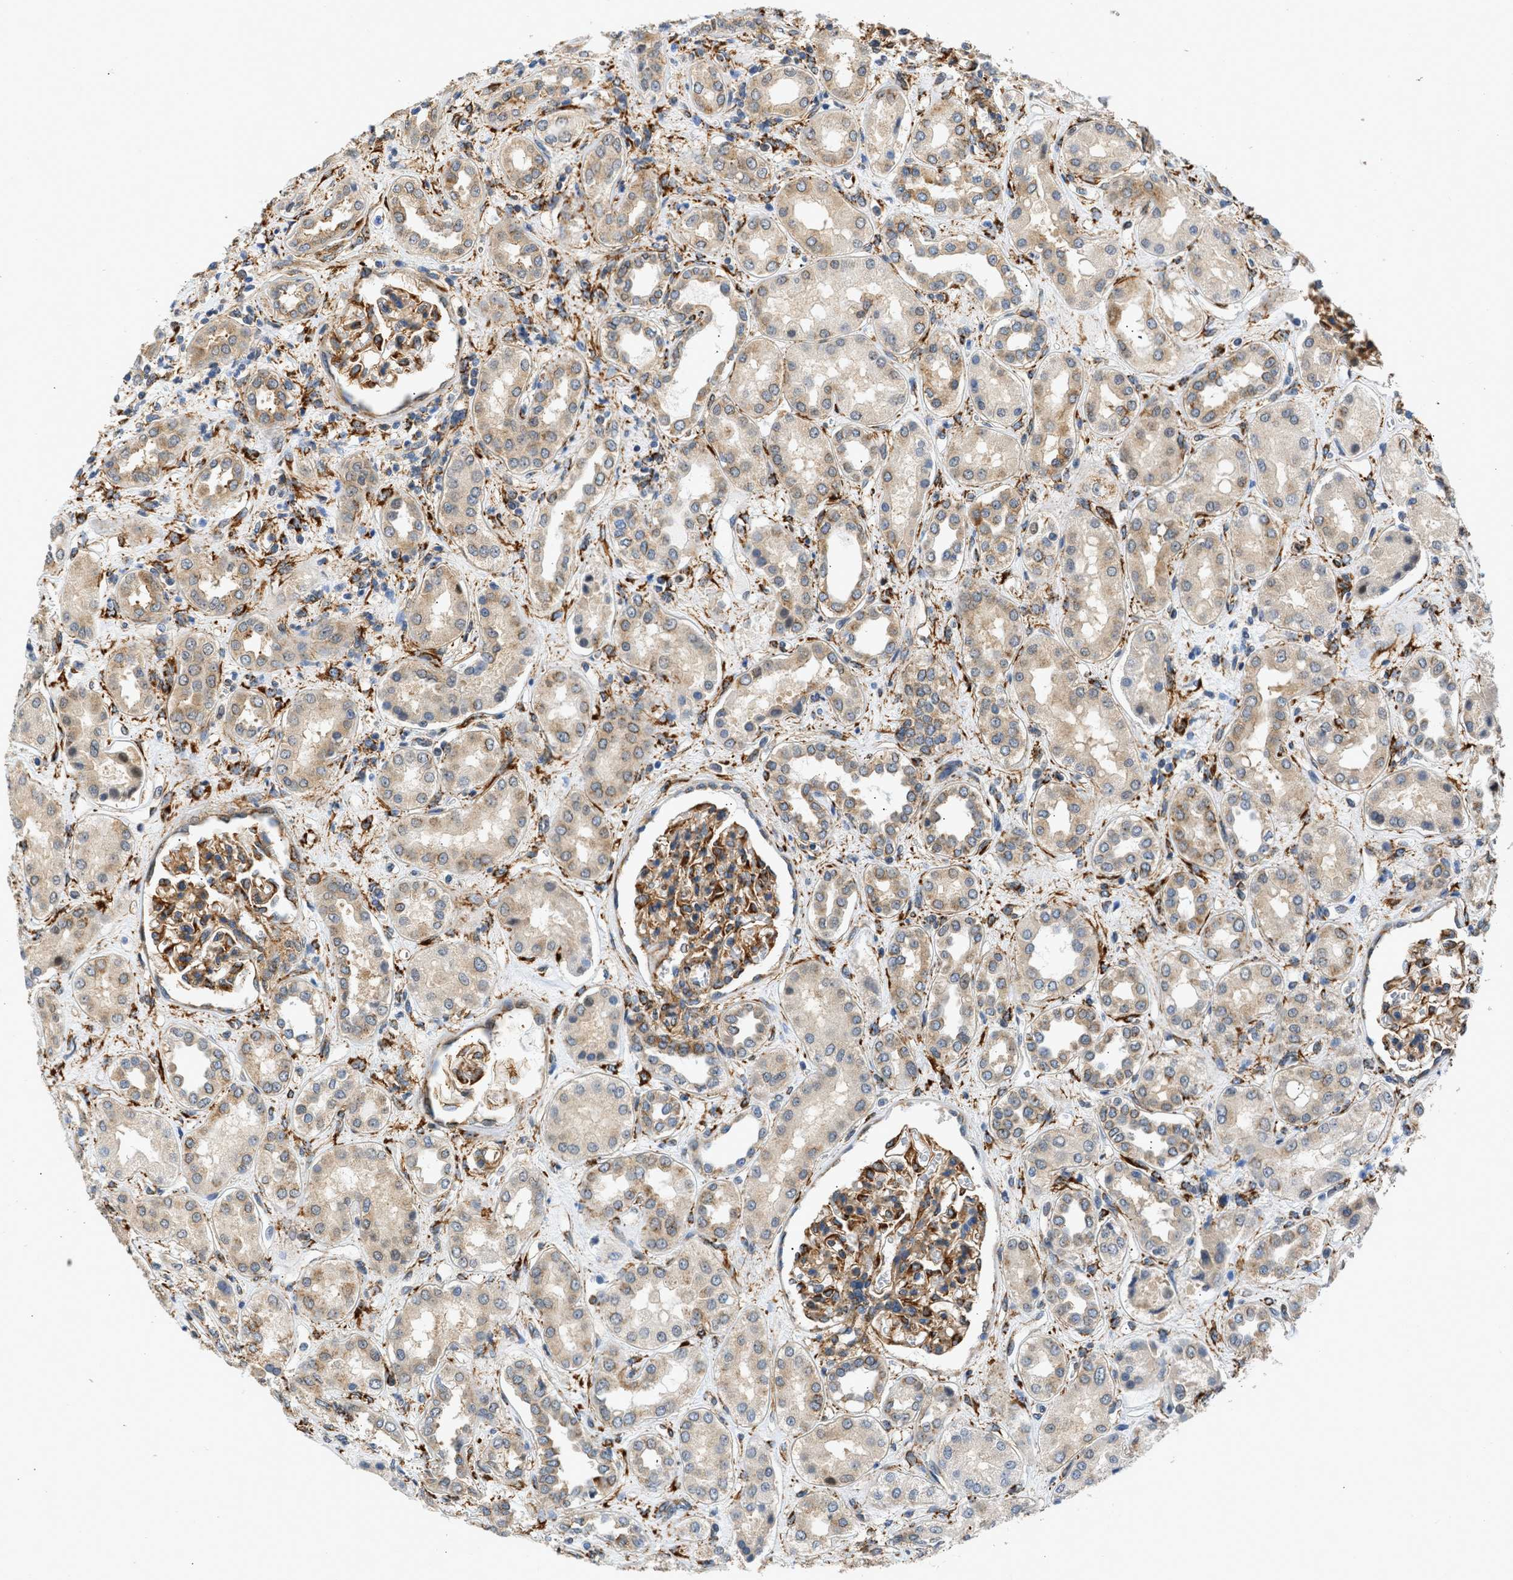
{"staining": {"intensity": "strong", "quantity": "25%-75%", "location": "cytoplasmic/membranous"}, "tissue": "kidney", "cell_type": "Cells in glomeruli", "image_type": "normal", "snomed": [{"axis": "morphology", "description": "Normal tissue, NOS"}, {"axis": "topography", "description": "Kidney"}], "caption": "Normal kidney was stained to show a protein in brown. There is high levels of strong cytoplasmic/membranous expression in about 25%-75% of cells in glomeruli. The protein is stained brown, and the nuclei are stained in blue (DAB IHC with brightfield microscopy, high magnification).", "gene": "SEPTIN2", "patient": {"sex": "male", "age": 59}}